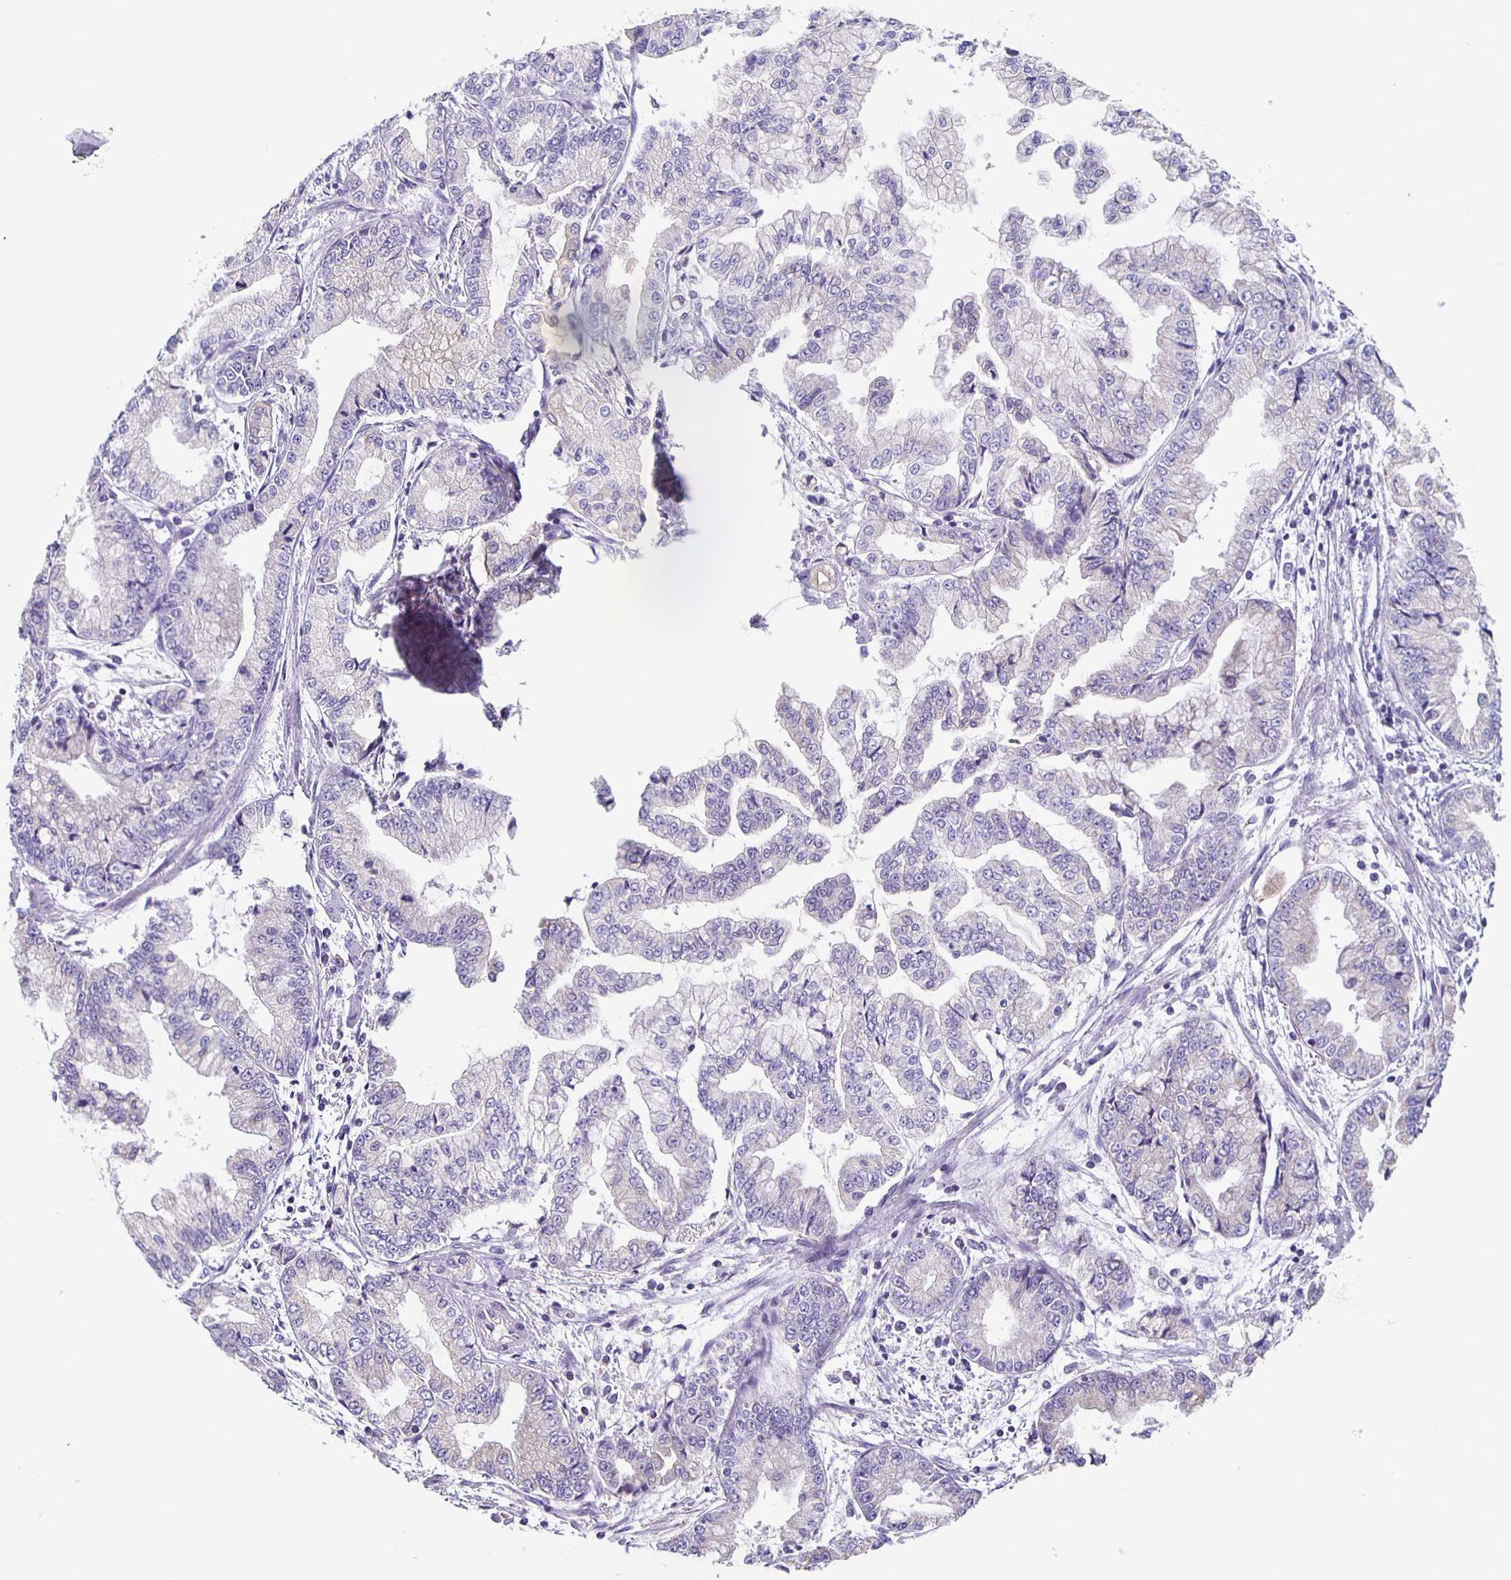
{"staining": {"intensity": "negative", "quantity": "none", "location": "none"}, "tissue": "stomach cancer", "cell_type": "Tumor cells", "image_type": "cancer", "snomed": [{"axis": "morphology", "description": "Adenocarcinoma, NOS"}, {"axis": "topography", "description": "Stomach, upper"}], "caption": "Adenocarcinoma (stomach) was stained to show a protein in brown. There is no significant staining in tumor cells.", "gene": "TPPP", "patient": {"sex": "female", "age": 74}}